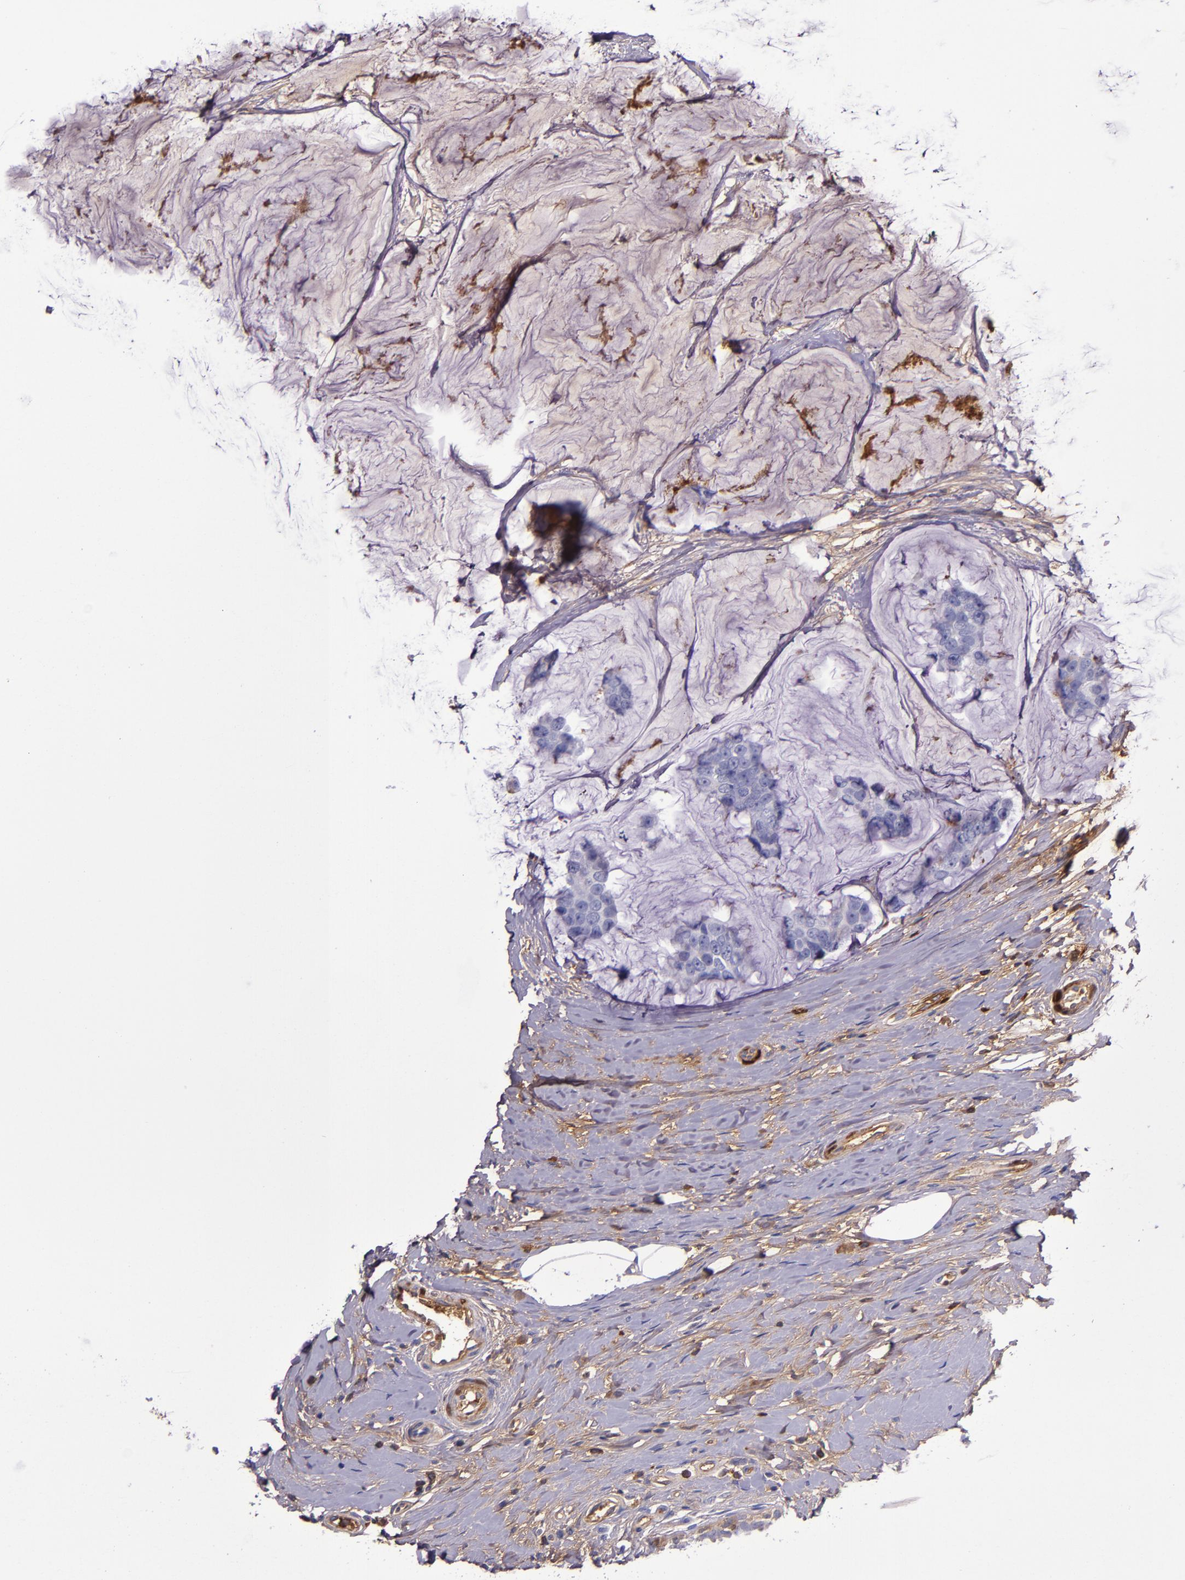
{"staining": {"intensity": "moderate", "quantity": "<25%", "location": "cytoplasmic/membranous"}, "tissue": "breast cancer", "cell_type": "Tumor cells", "image_type": "cancer", "snomed": [{"axis": "morphology", "description": "Normal tissue, NOS"}, {"axis": "morphology", "description": "Duct carcinoma"}, {"axis": "topography", "description": "Breast"}], "caption": "This micrograph reveals infiltrating ductal carcinoma (breast) stained with immunohistochemistry to label a protein in brown. The cytoplasmic/membranous of tumor cells show moderate positivity for the protein. Nuclei are counter-stained blue.", "gene": "CLEC3B", "patient": {"sex": "female", "age": 50}}